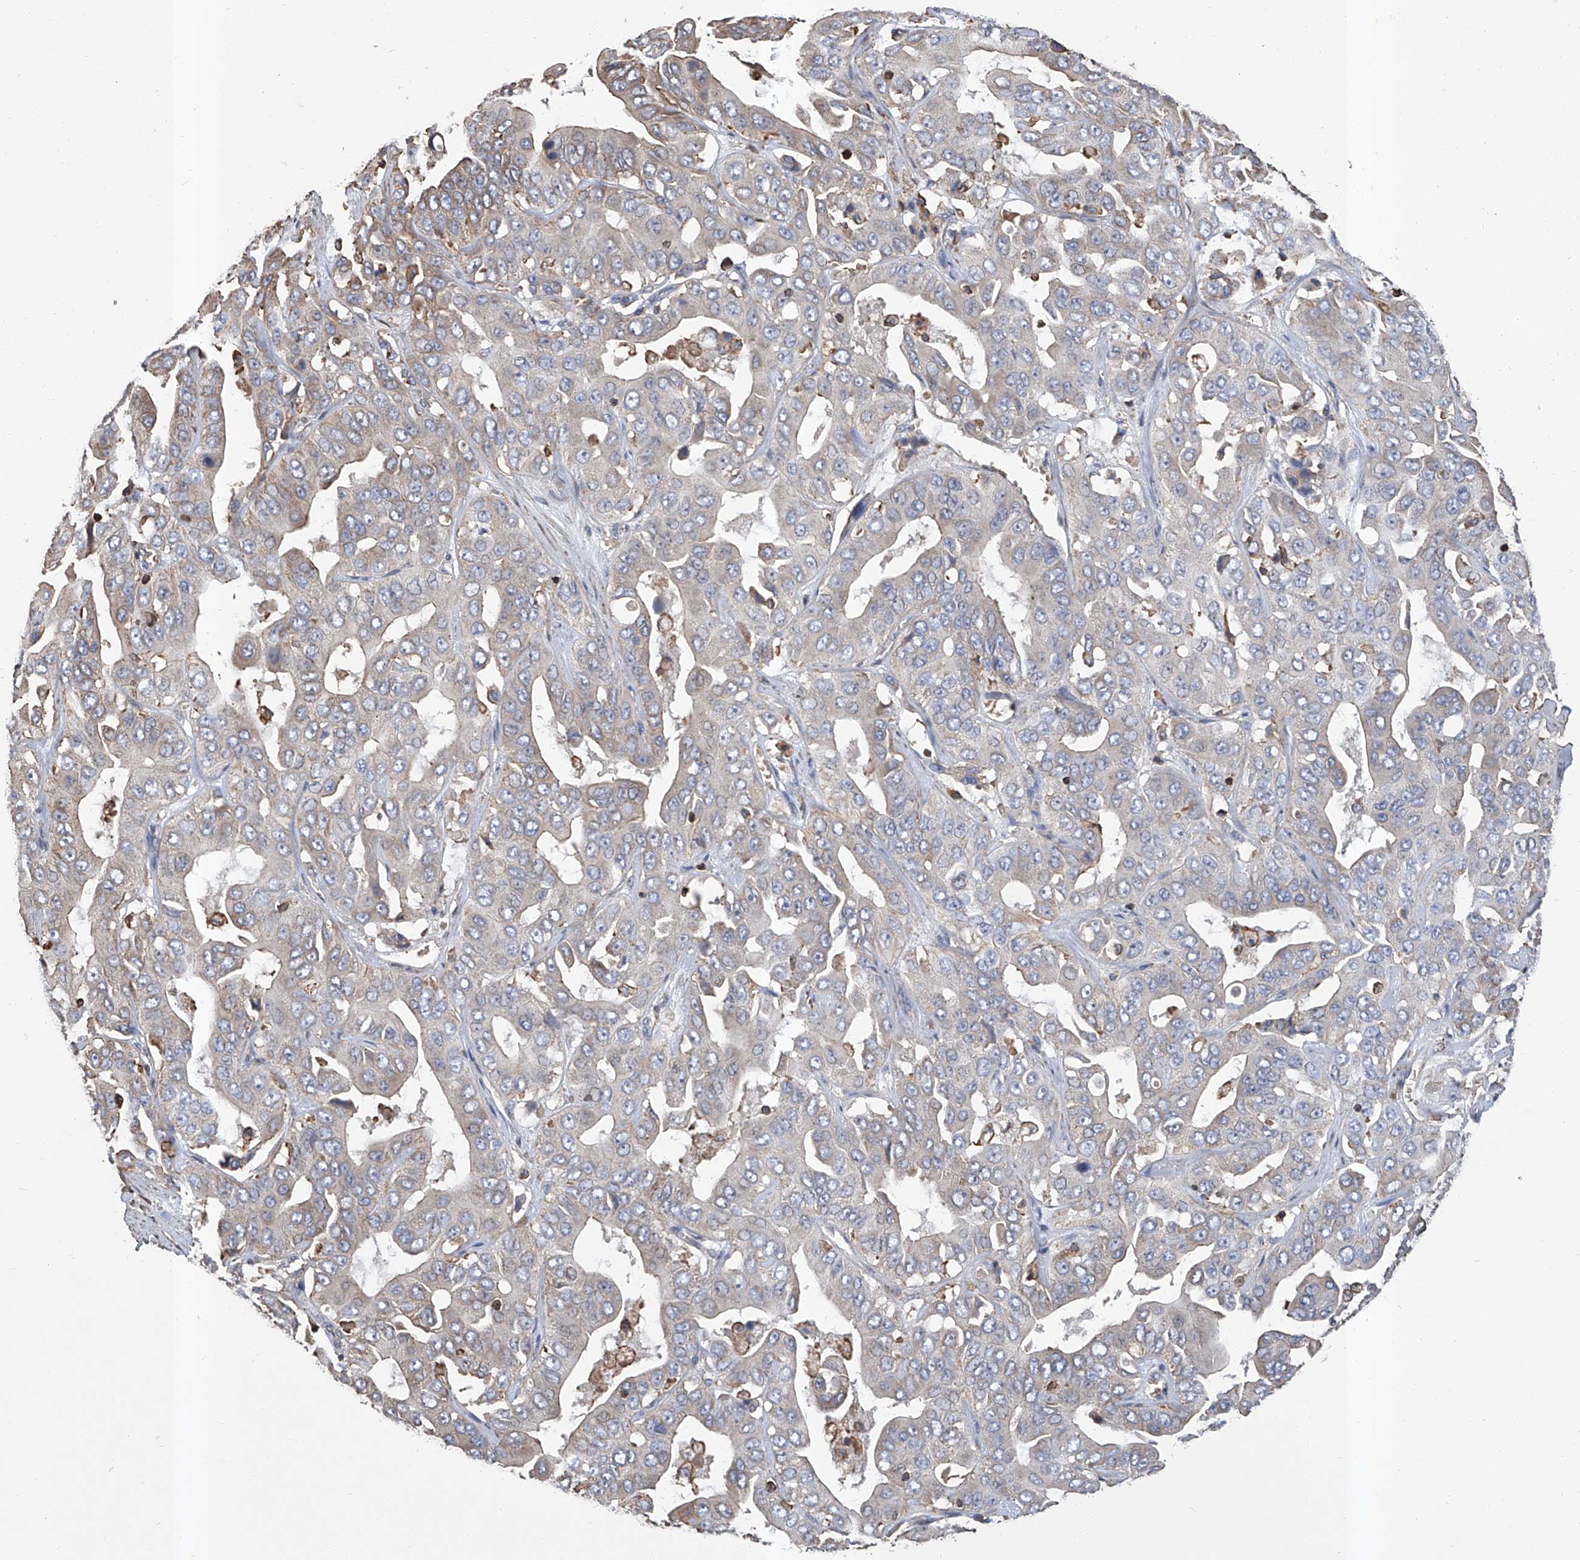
{"staining": {"intensity": "weak", "quantity": "<25%", "location": "cytoplasmic/membranous"}, "tissue": "liver cancer", "cell_type": "Tumor cells", "image_type": "cancer", "snomed": [{"axis": "morphology", "description": "Cholangiocarcinoma"}, {"axis": "topography", "description": "Liver"}], "caption": "DAB (3,3'-diaminobenzidine) immunohistochemical staining of liver cancer (cholangiocarcinoma) demonstrates no significant staining in tumor cells.", "gene": "GPT", "patient": {"sex": "female", "age": 52}}